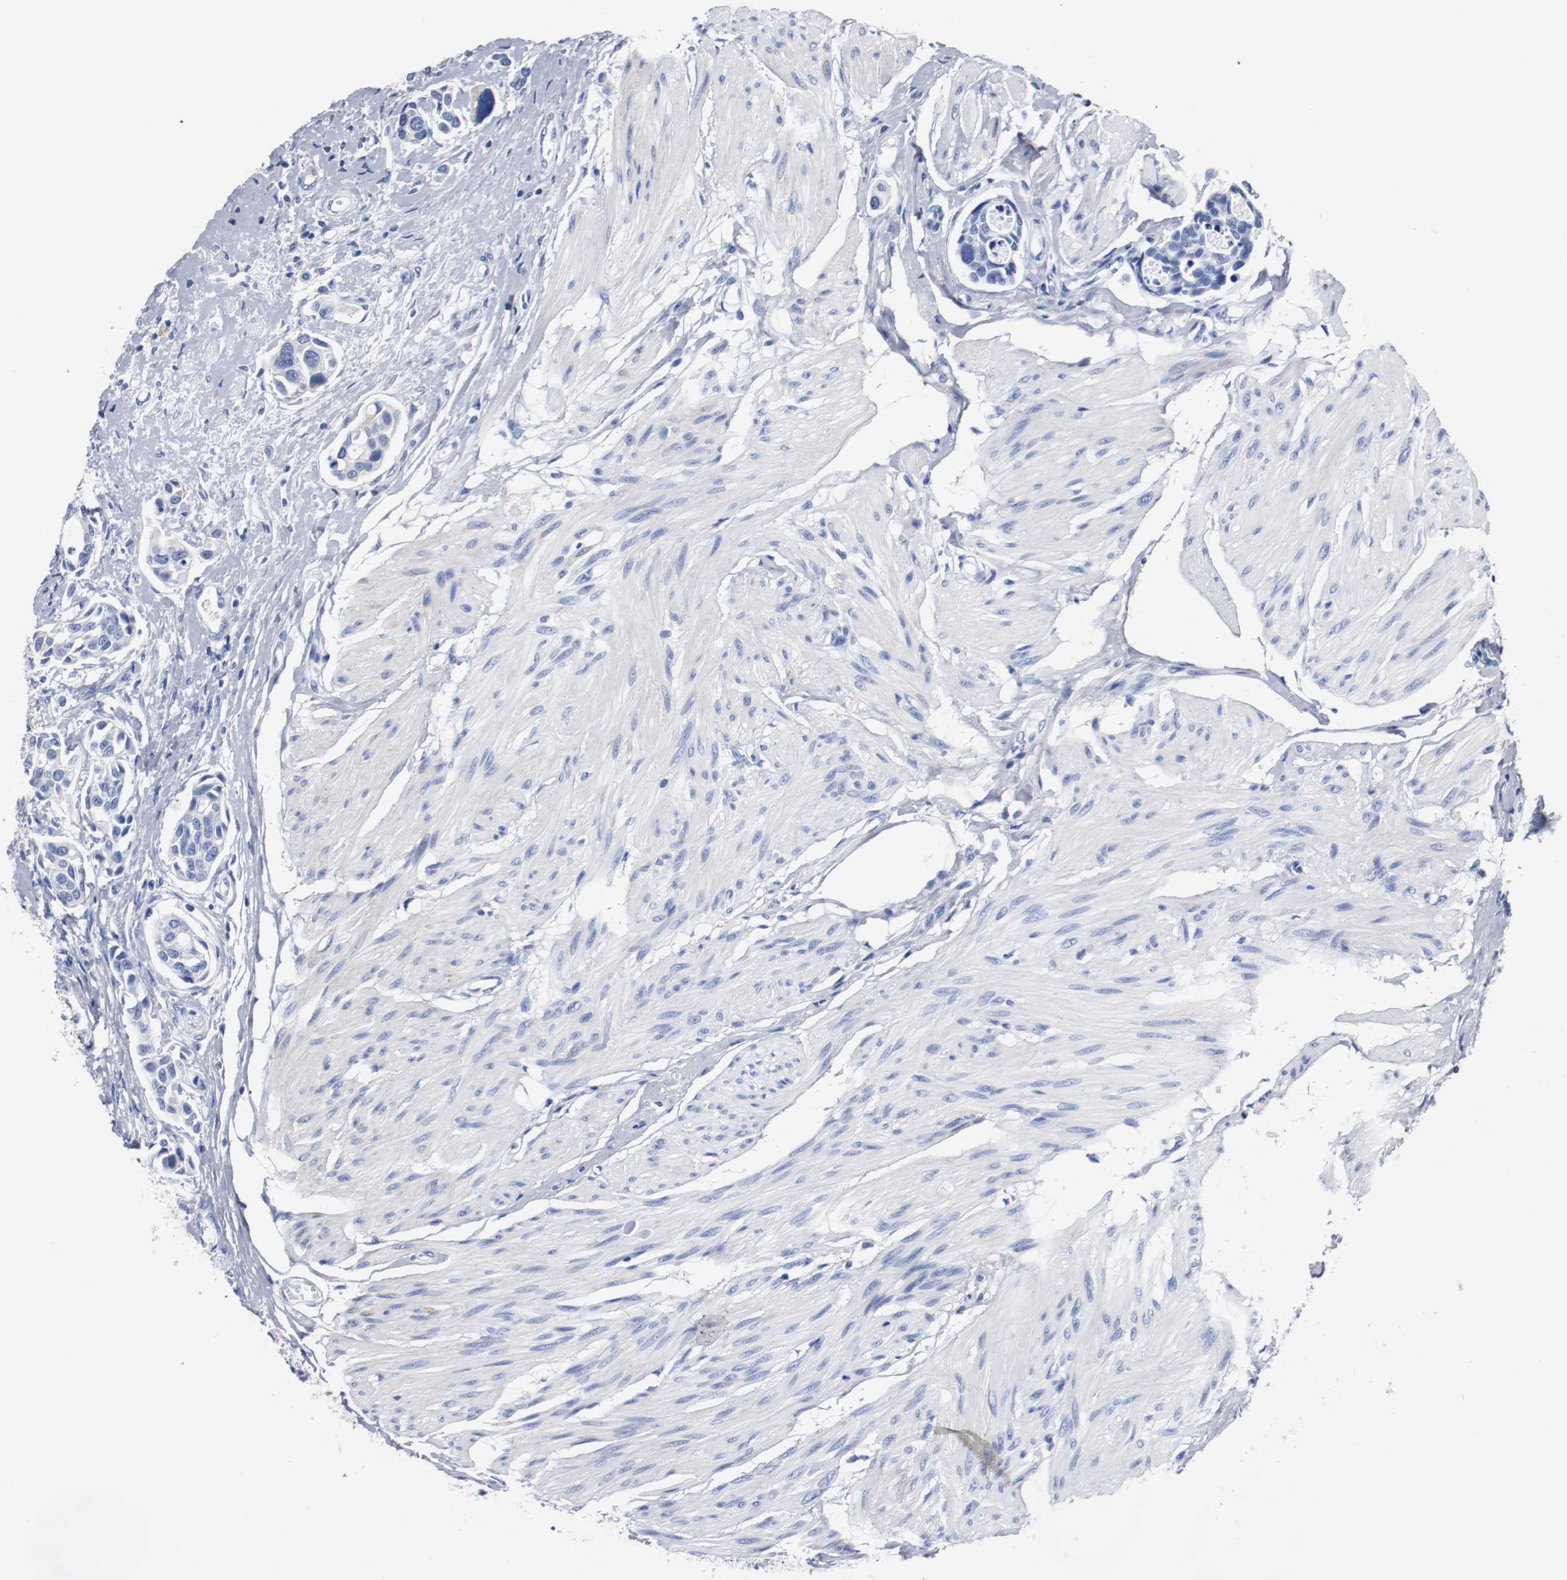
{"staining": {"intensity": "negative", "quantity": "none", "location": "none"}, "tissue": "urothelial cancer", "cell_type": "Tumor cells", "image_type": "cancer", "snomed": [{"axis": "morphology", "description": "Urothelial carcinoma, High grade"}, {"axis": "topography", "description": "Urinary bladder"}], "caption": "This is an IHC histopathology image of human urothelial carcinoma (high-grade). There is no staining in tumor cells.", "gene": "TUBD1", "patient": {"sex": "male", "age": 78}}